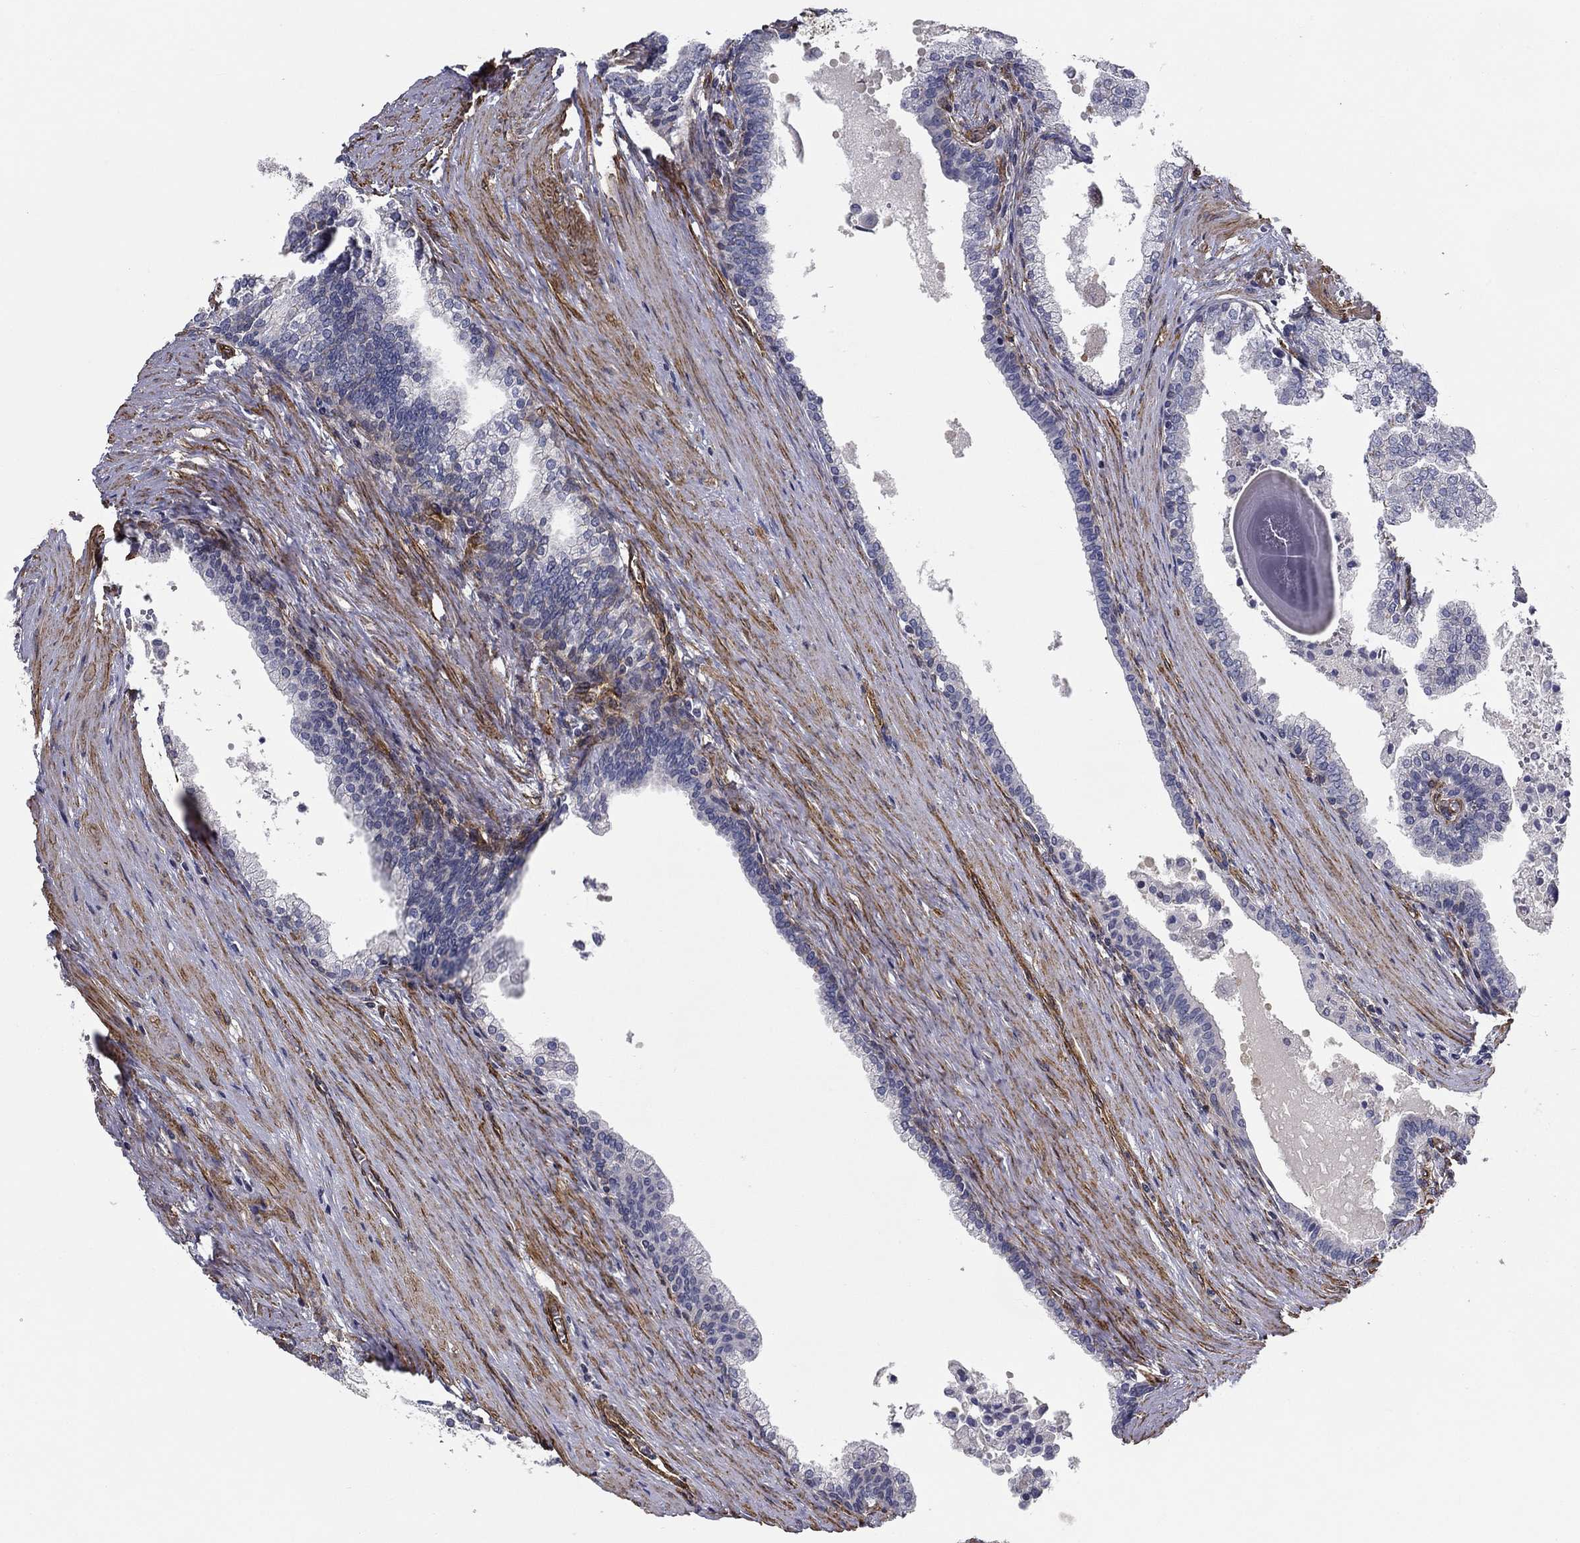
{"staining": {"intensity": "negative", "quantity": "none", "location": "none"}, "tissue": "prostate cancer", "cell_type": "Tumor cells", "image_type": "cancer", "snomed": [{"axis": "morphology", "description": "Adenocarcinoma, NOS"}, {"axis": "topography", "description": "Prostate and seminal vesicle, NOS"}, {"axis": "topography", "description": "Prostate"}], "caption": "Human prostate cancer stained for a protein using immunohistochemistry displays no positivity in tumor cells.", "gene": "SYNC", "patient": {"sex": "male", "age": 44}}